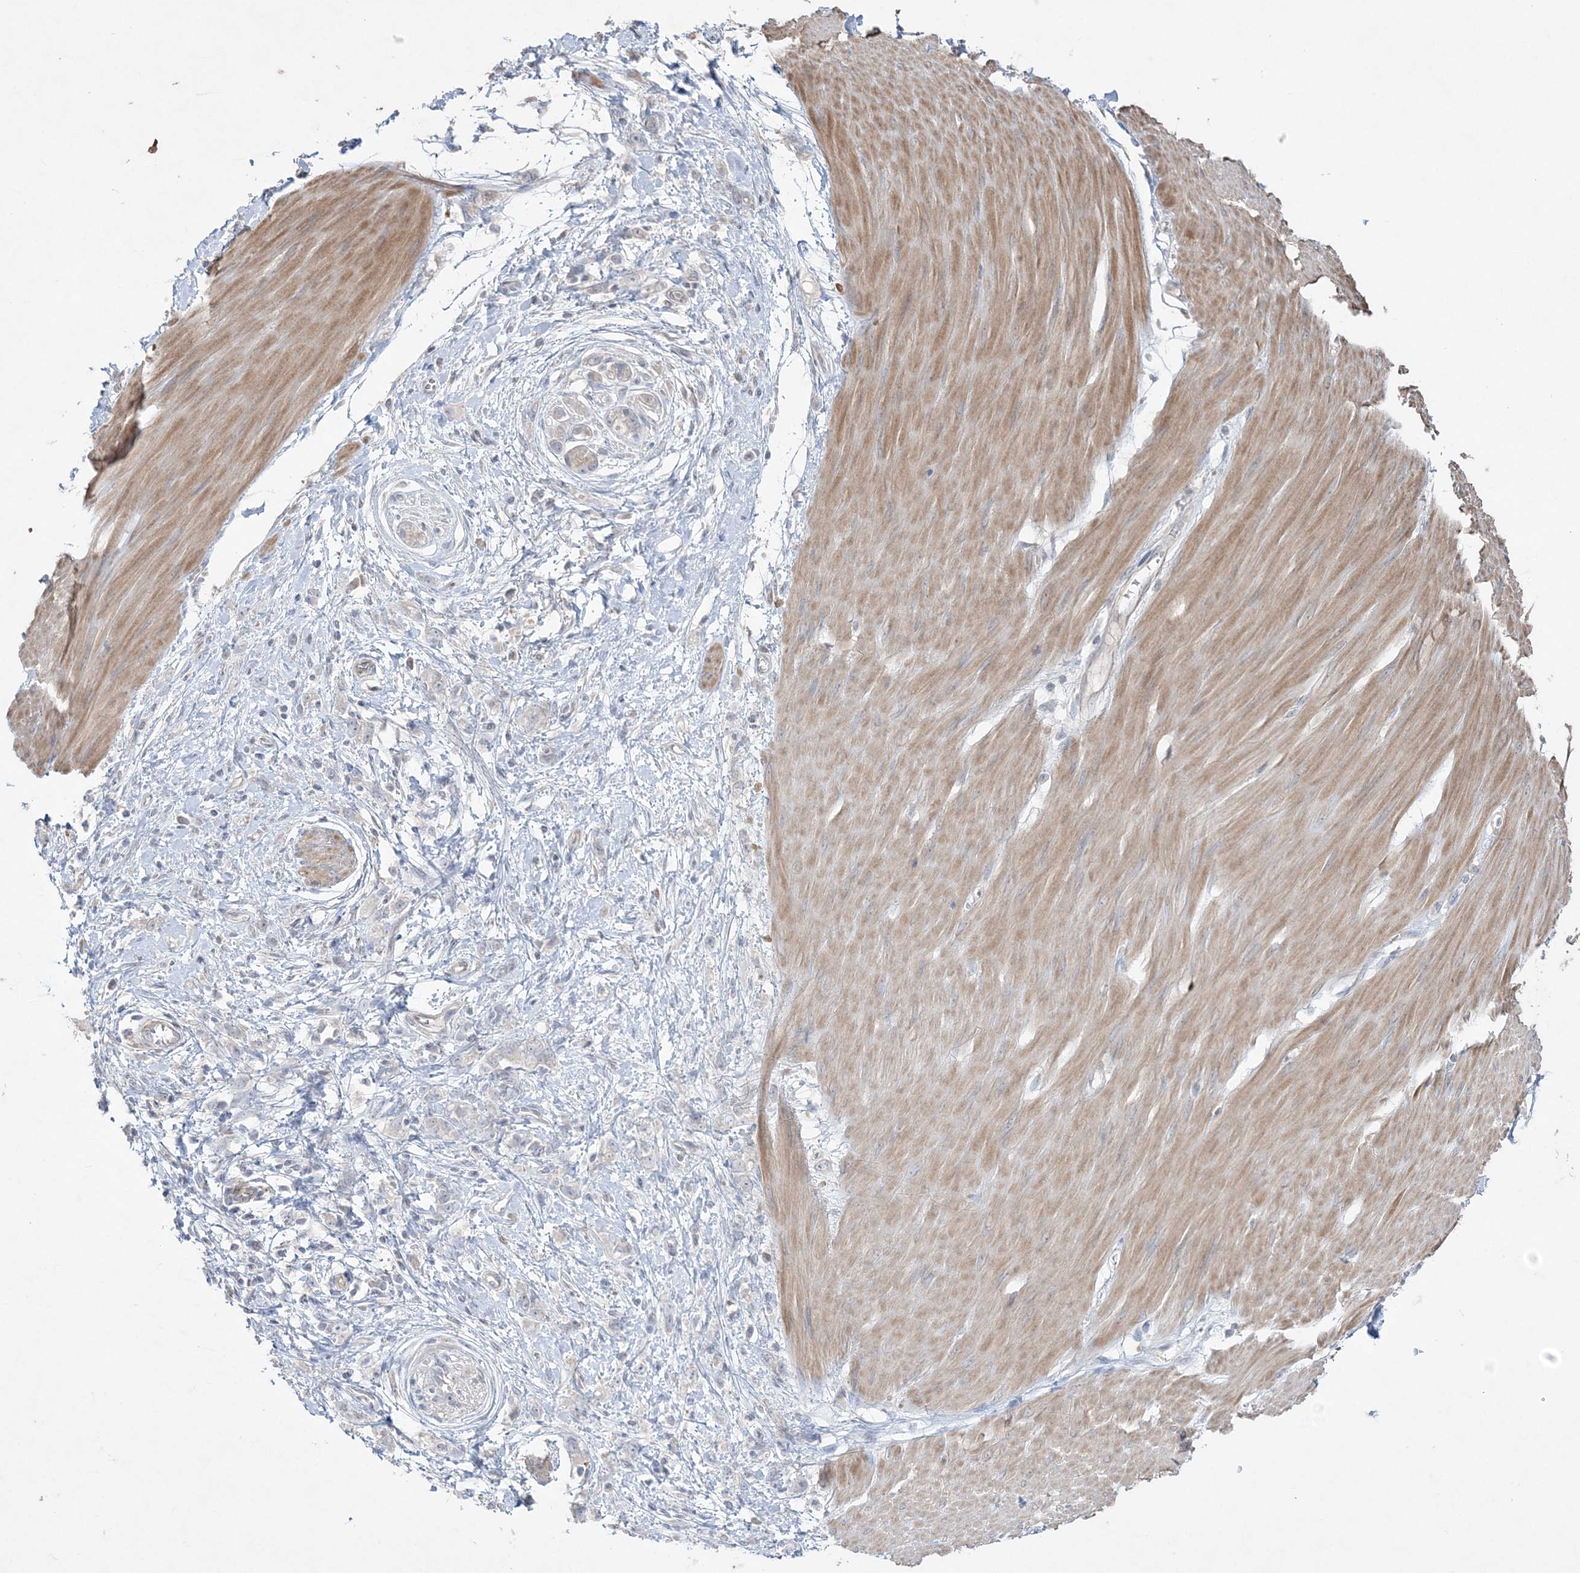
{"staining": {"intensity": "negative", "quantity": "none", "location": "none"}, "tissue": "stomach cancer", "cell_type": "Tumor cells", "image_type": "cancer", "snomed": [{"axis": "morphology", "description": "Adenocarcinoma, NOS"}, {"axis": "topography", "description": "Stomach"}], "caption": "Tumor cells are negative for protein expression in human stomach cancer.", "gene": "SH3BP4", "patient": {"sex": "female", "age": 76}}